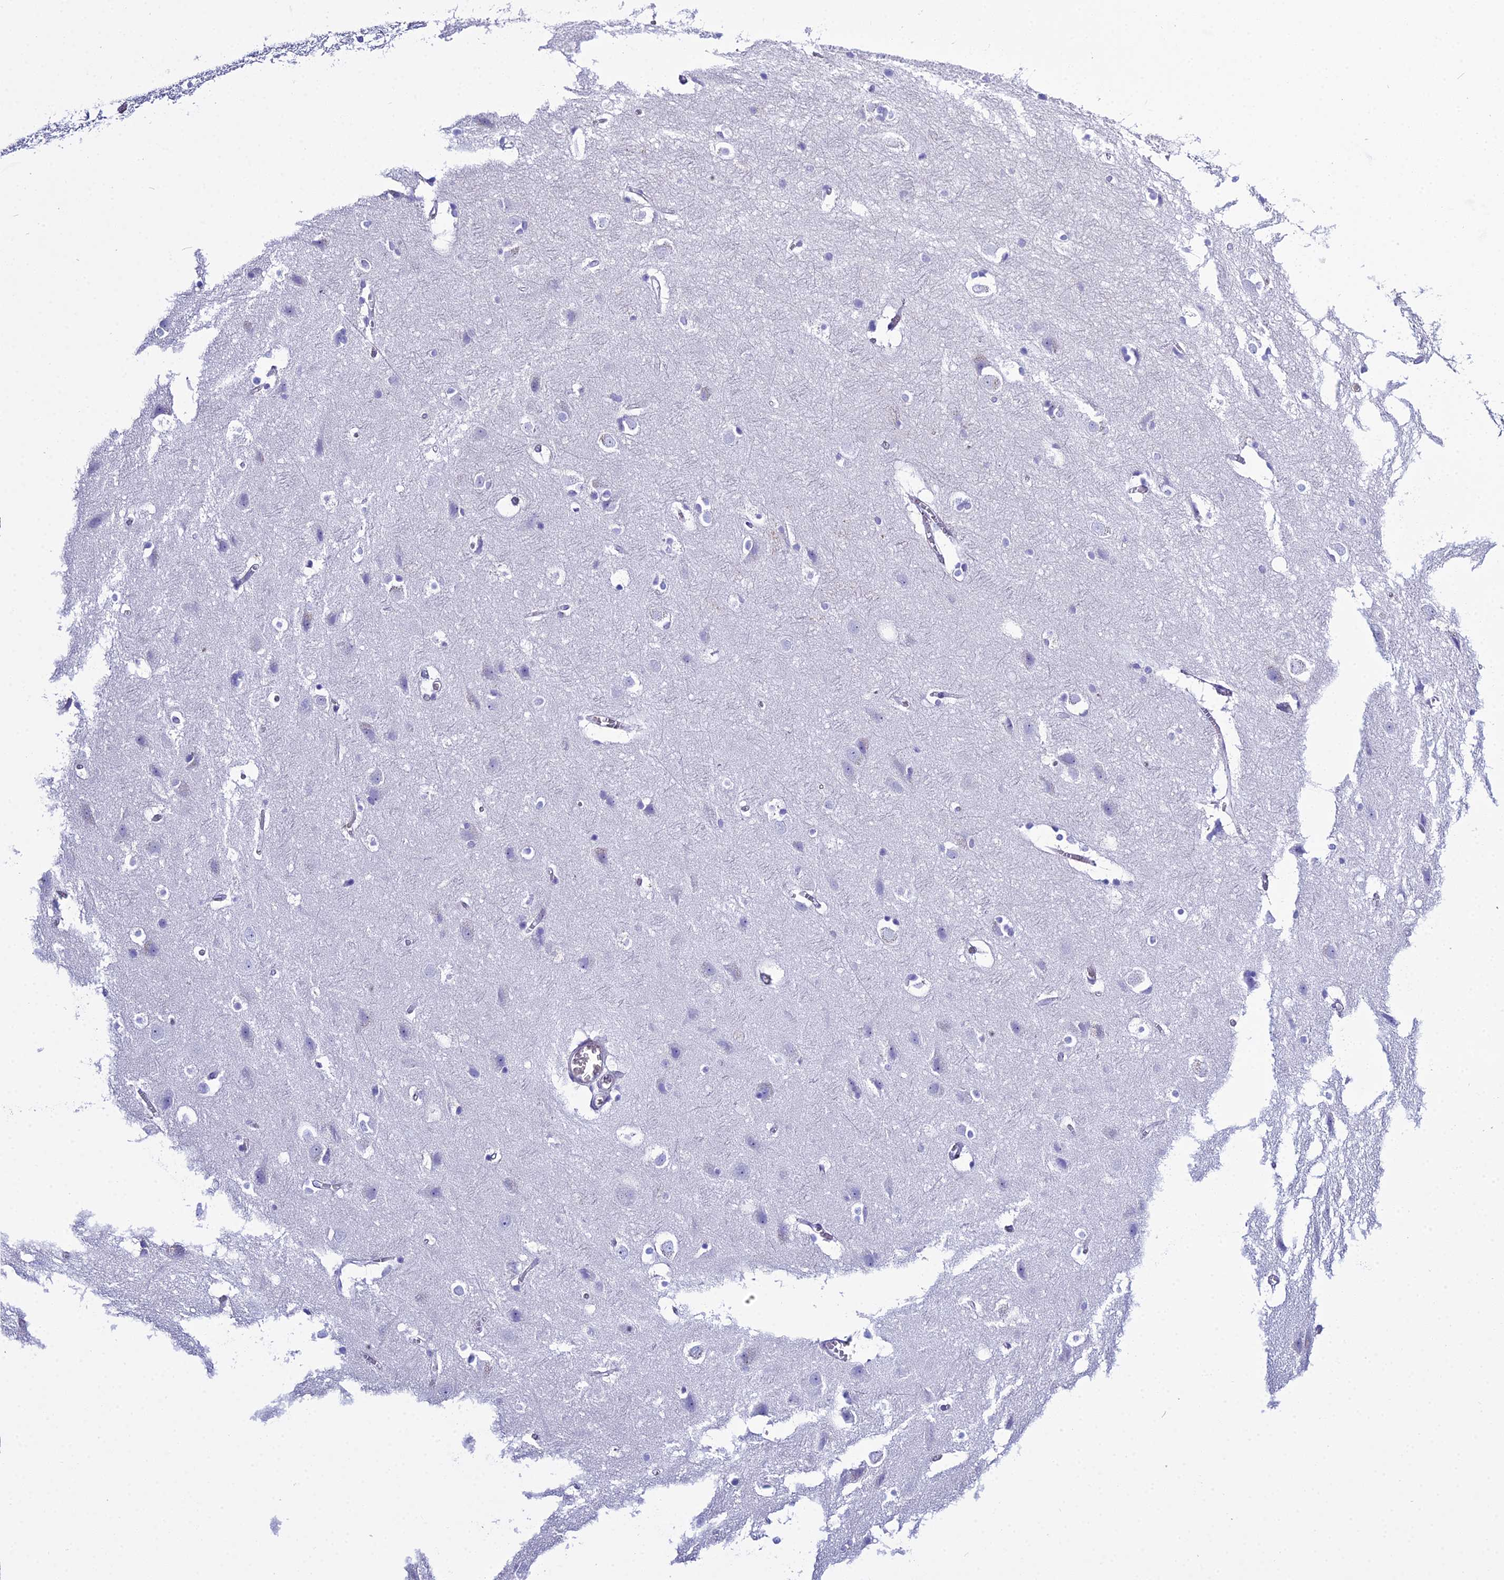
{"staining": {"intensity": "negative", "quantity": "none", "location": "none"}, "tissue": "cerebral cortex", "cell_type": "Endothelial cells", "image_type": "normal", "snomed": [{"axis": "morphology", "description": "Normal tissue, NOS"}, {"axis": "topography", "description": "Cerebral cortex"}], "caption": "A high-resolution histopathology image shows immunohistochemistry staining of benign cerebral cortex, which demonstrates no significant expression in endothelial cells.", "gene": "OR1Q1", "patient": {"sex": "male", "age": 54}}